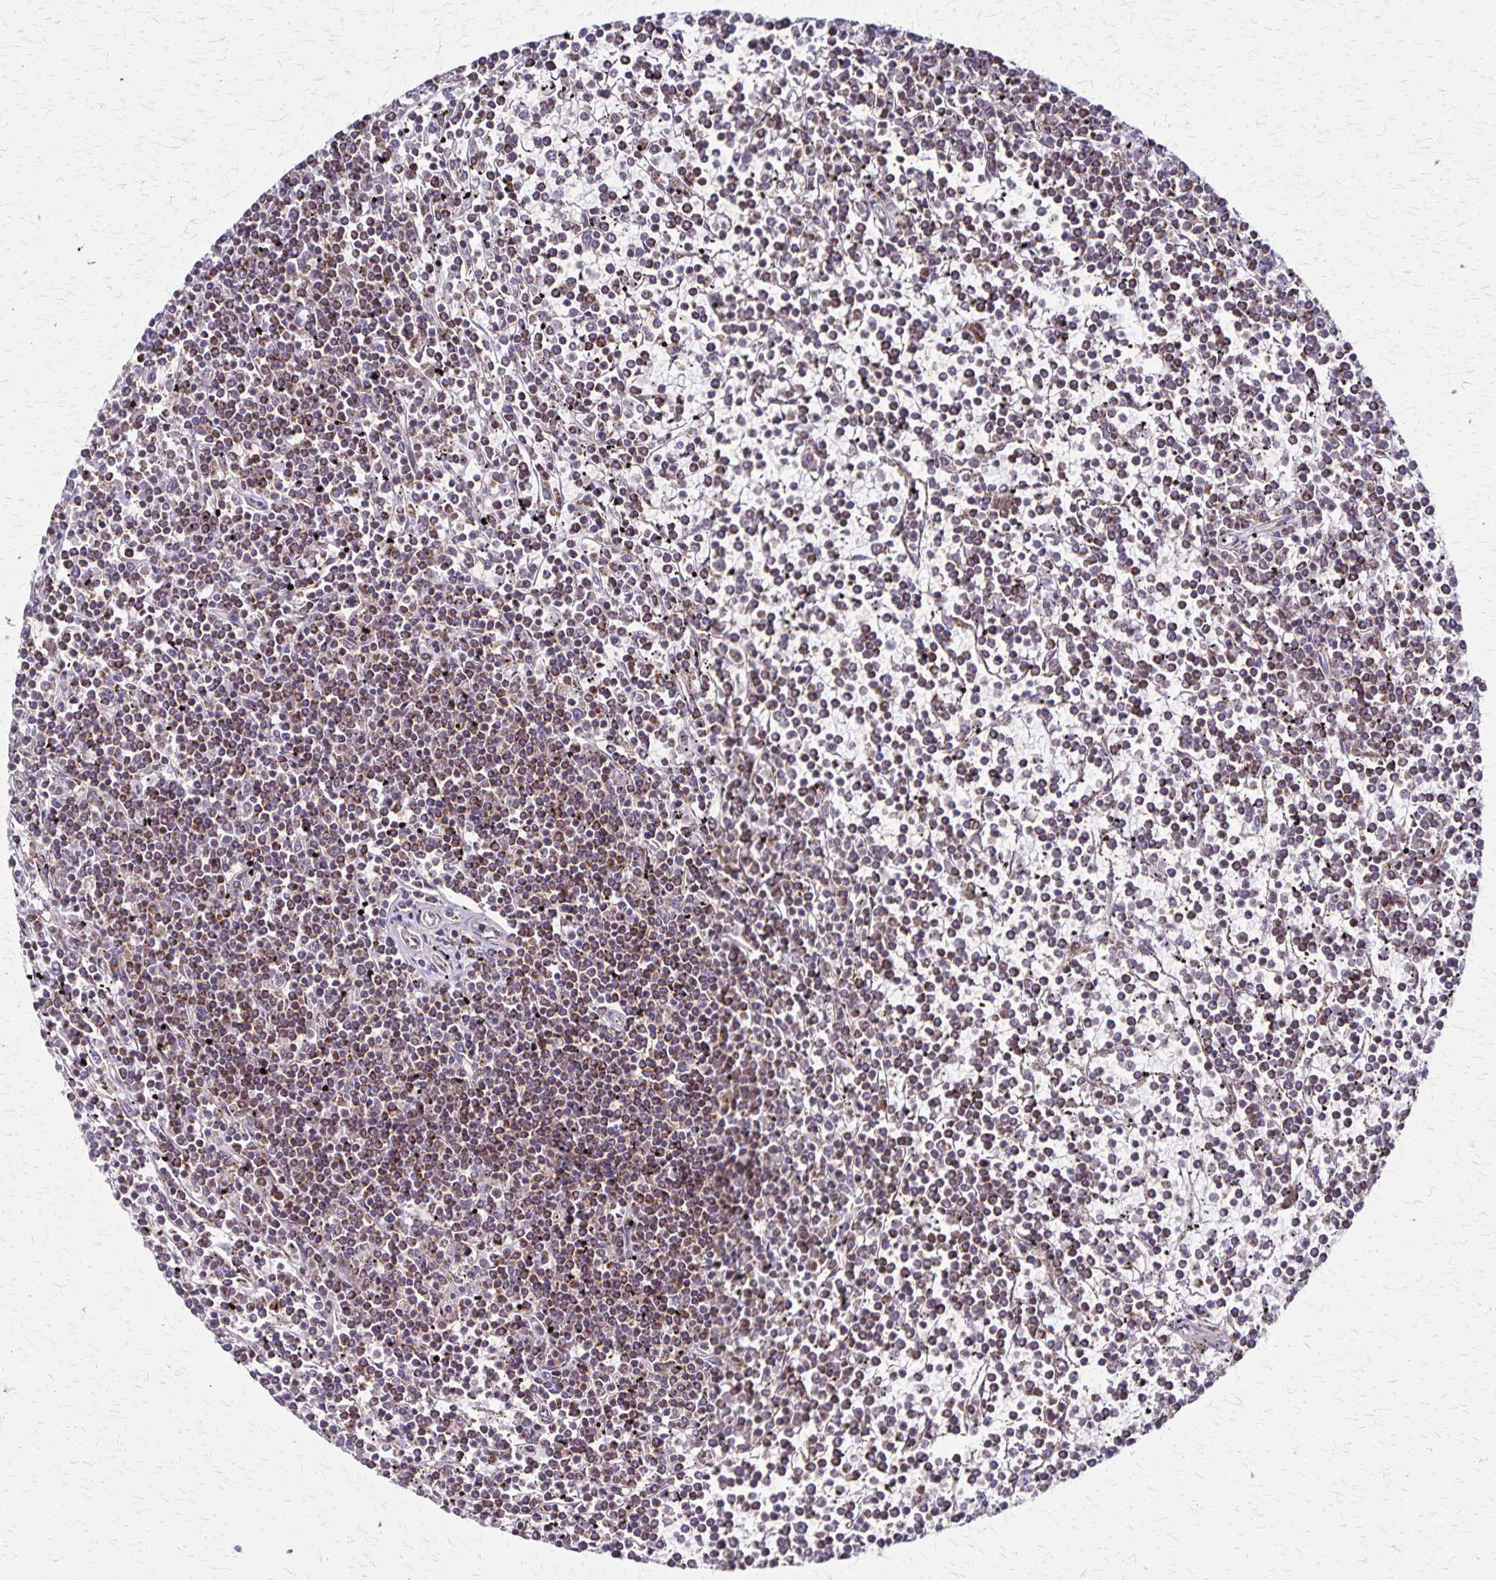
{"staining": {"intensity": "moderate", "quantity": ">75%", "location": "cytoplasmic/membranous"}, "tissue": "lymphoma", "cell_type": "Tumor cells", "image_type": "cancer", "snomed": [{"axis": "morphology", "description": "Malignant lymphoma, non-Hodgkin's type, Low grade"}, {"axis": "topography", "description": "Spleen"}], "caption": "Tumor cells demonstrate moderate cytoplasmic/membranous positivity in about >75% of cells in lymphoma.", "gene": "NFS1", "patient": {"sex": "female", "age": 19}}